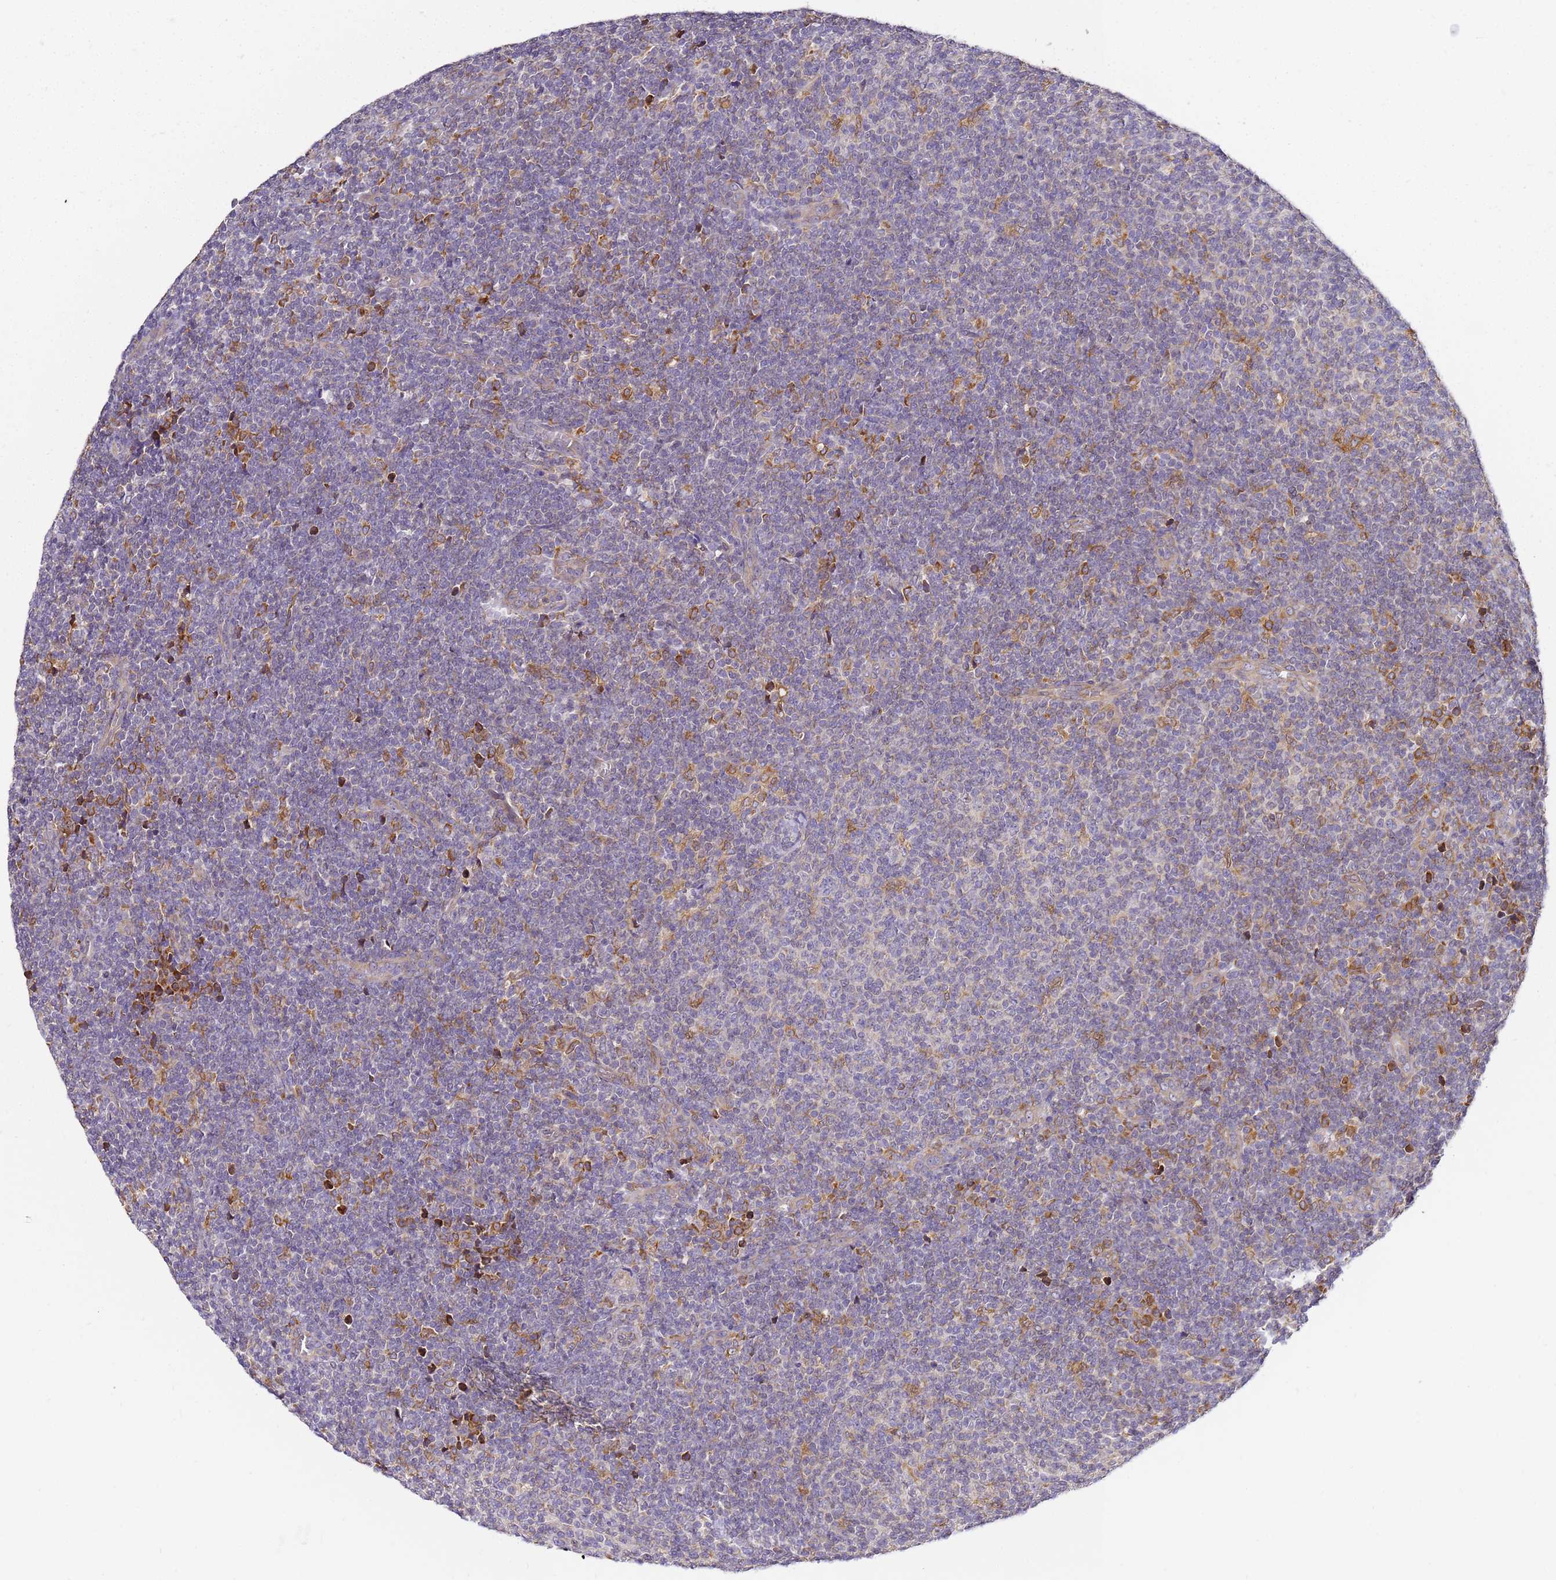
{"staining": {"intensity": "weak", "quantity": "<25%", "location": "cytoplasmic/membranous"}, "tissue": "lymphoma", "cell_type": "Tumor cells", "image_type": "cancer", "snomed": [{"axis": "morphology", "description": "Malignant lymphoma, non-Hodgkin's type, Low grade"}, {"axis": "topography", "description": "Lymph node"}], "caption": "The image exhibits no significant expression in tumor cells of lymphoma.", "gene": "ADPGK", "patient": {"sex": "male", "age": 66}}